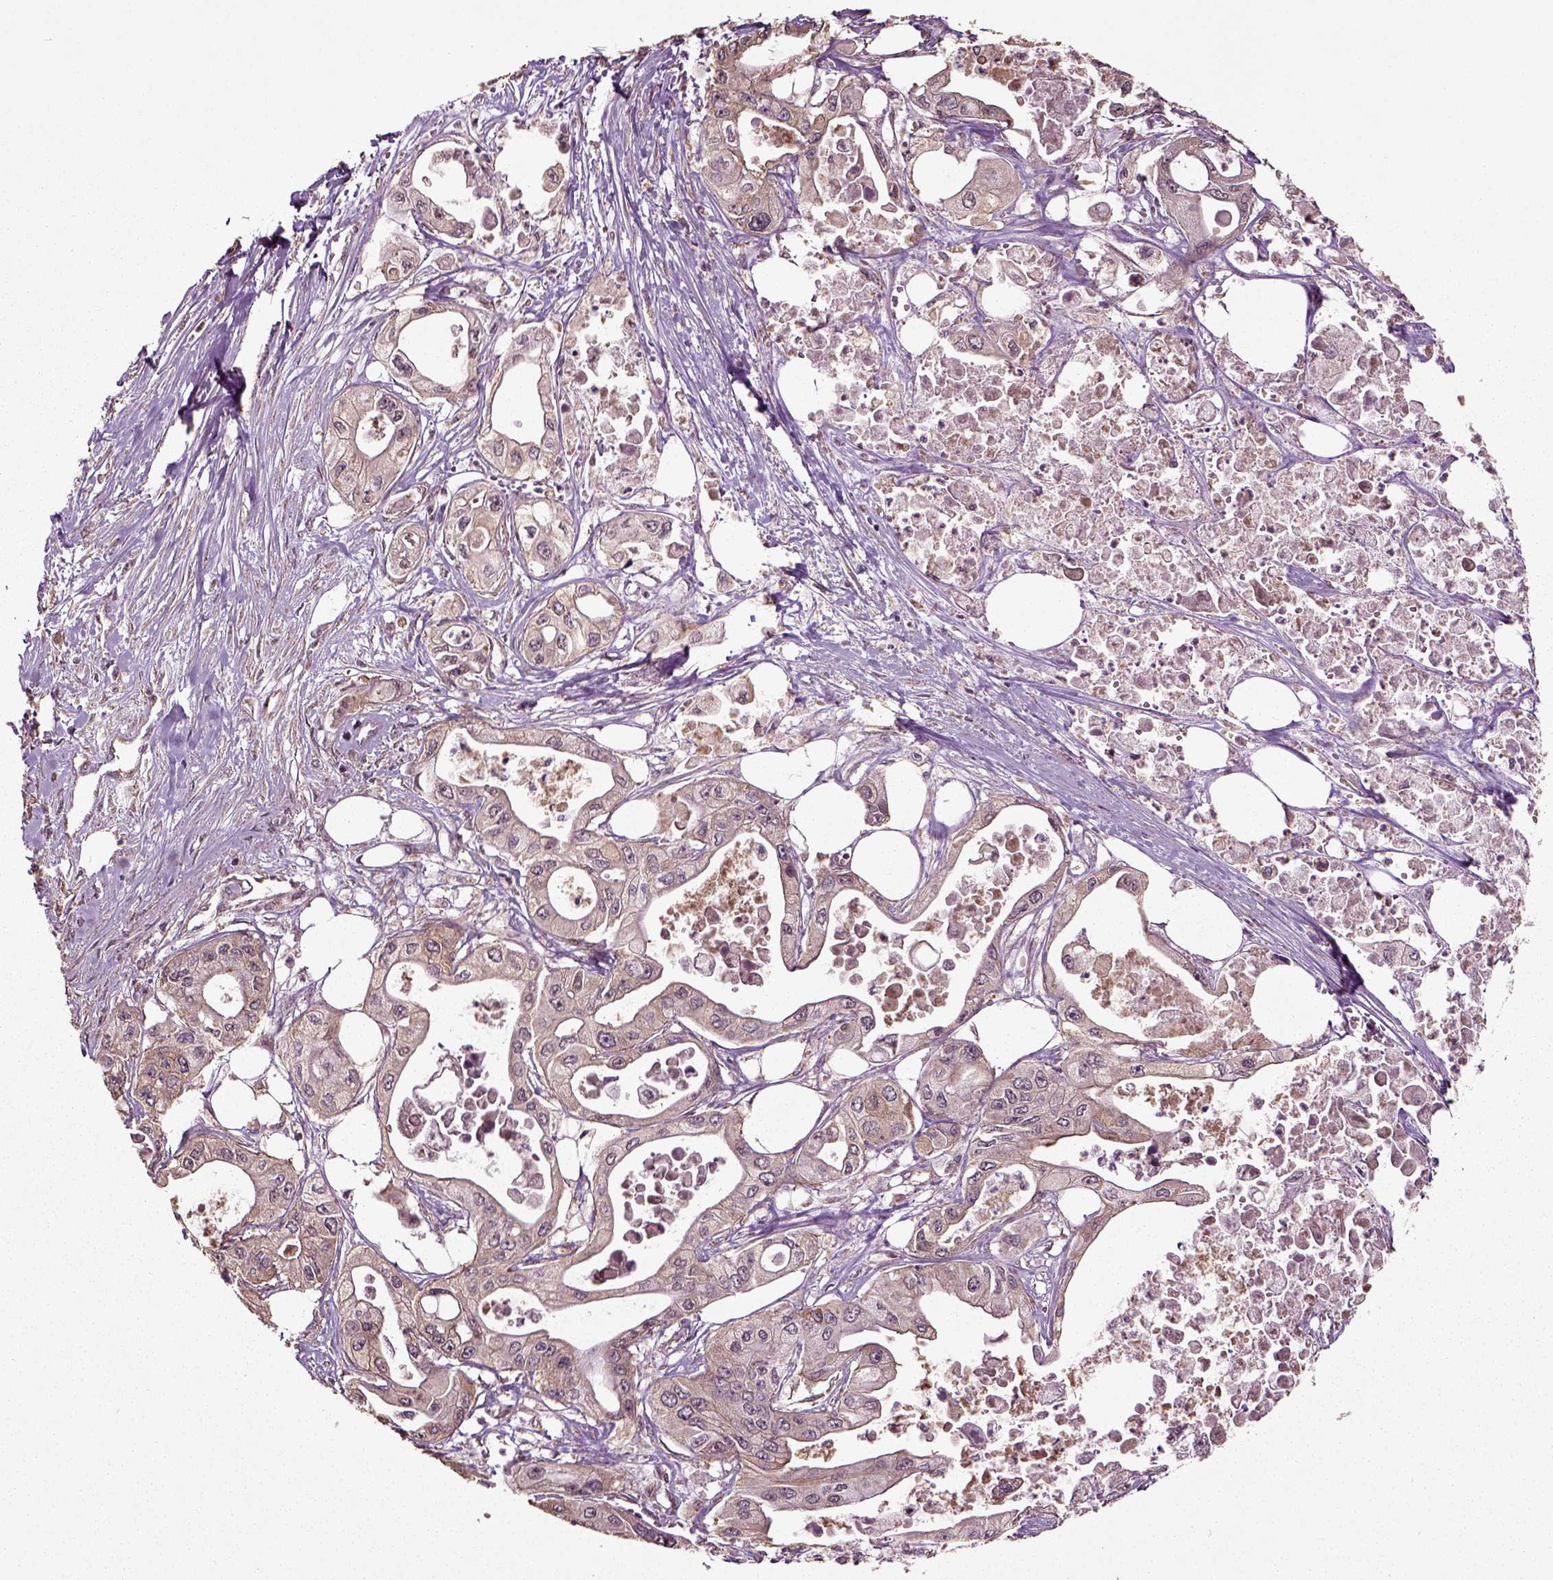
{"staining": {"intensity": "weak", "quantity": "25%-75%", "location": "cytoplasmic/membranous"}, "tissue": "pancreatic cancer", "cell_type": "Tumor cells", "image_type": "cancer", "snomed": [{"axis": "morphology", "description": "Adenocarcinoma, NOS"}, {"axis": "topography", "description": "Pancreas"}], "caption": "Immunohistochemical staining of human pancreatic cancer demonstrates weak cytoplasmic/membranous protein staining in about 25%-75% of tumor cells.", "gene": "ERV3-1", "patient": {"sex": "male", "age": 70}}